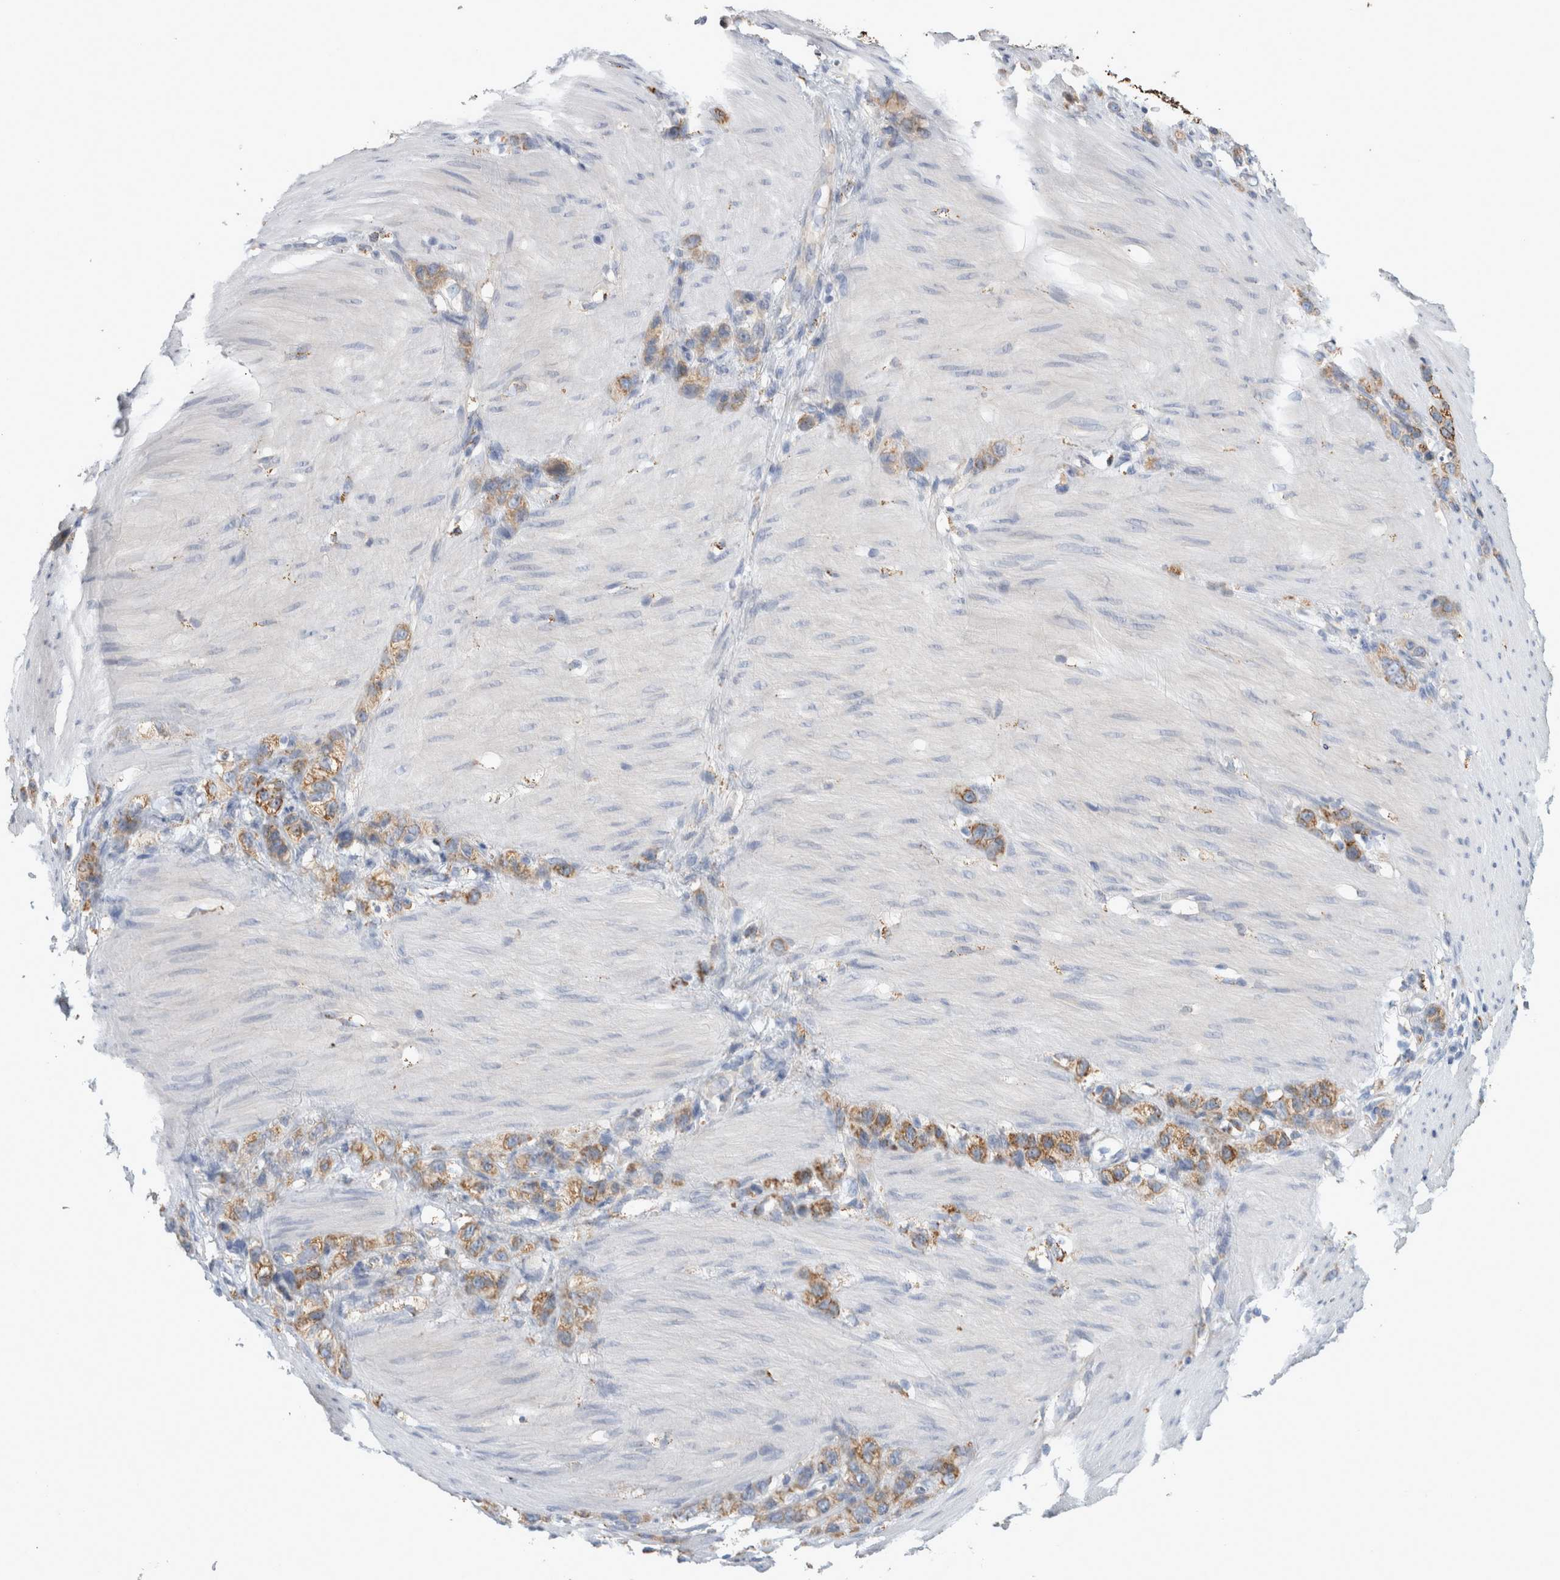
{"staining": {"intensity": "weak", "quantity": ">75%", "location": "cytoplasmic/membranous"}, "tissue": "stomach cancer", "cell_type": "Tumor cells", "image_type": "cancer", "snomed": [{"axis": "morphology", "description": "Normal tissue, NOS"}, {"axis": "morphology", "description": "Adenocarcinoma, NOS"}, {"axis": "morphology", "description": "Adenocarcinoma, High grade"}, {"axis": "topography", "description": "Stomach, upper"}, {"axis": "topography", "description": "Stomach"}], "caption": "Protein staining of stomach adenocarcinoma tissue exhibits weak cytoplasmic/membranous expression in approximately >75% of tumor cells.", "gene": "GATM", "patient": {"sex": "female", "age": 65}}